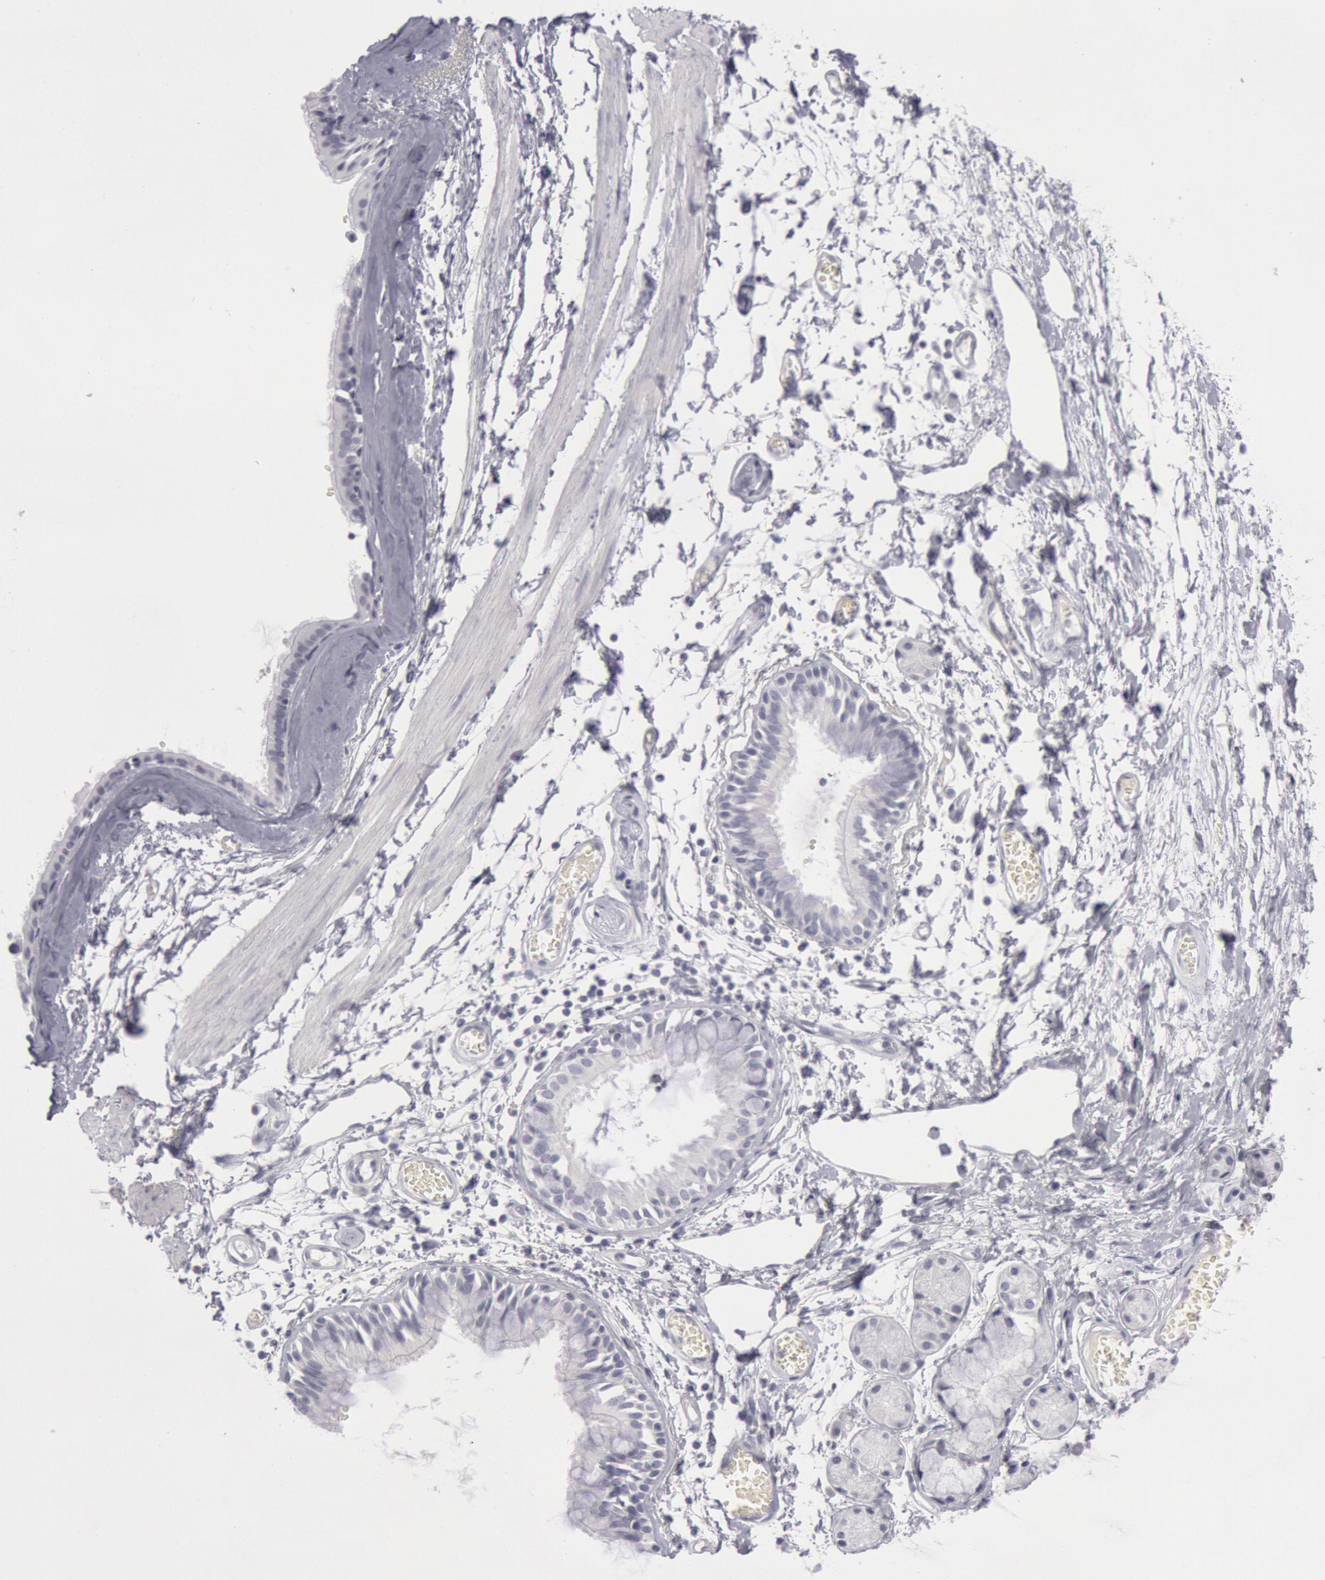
{"staining": {"intensity": "negative", "quantity": "none", "location": "none"}, "tissue": "bronchus", "cell_type": "Respiratory epithelial cells", "image_type": "normal", "snomed": [{"axis": "morphology", "description": "Normal tissue, NOS"}, {"axis": "topography", "description": "Bronchus"}, {"axis": "topography", "description": "Lung"}], "caption": "Immunohistochemistry photomicrograph of normal bronchus: human bronchus stained with DAB (3,3'-diaminobenzidine) exhibits no significant protein expression in respiratory epithelial cells.", "gene": "KRT16", "patient": {"sex": "female", "age": 56}}